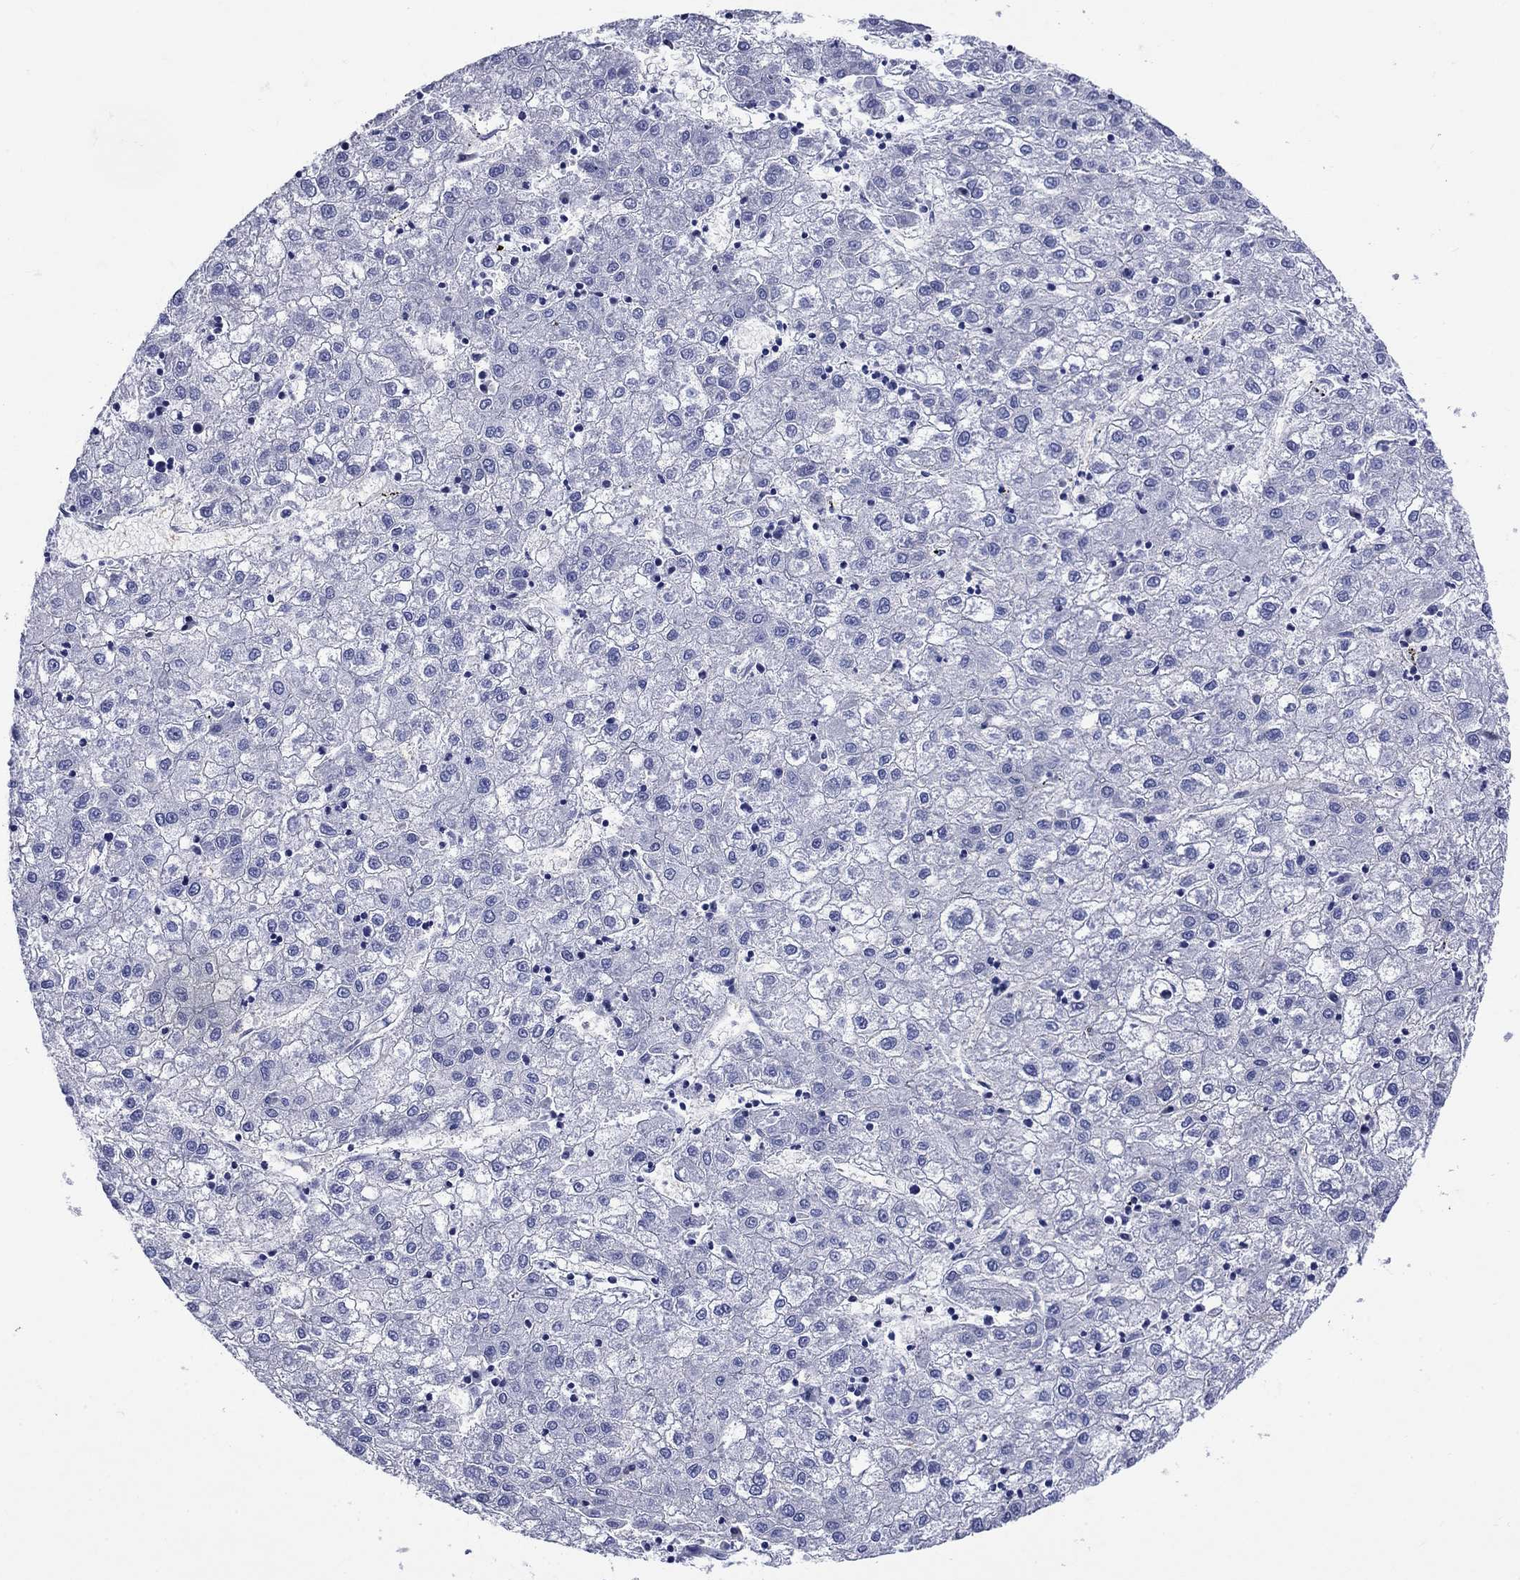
{"staining": {"intensity": "negative", "quantity": "none", "location": "none"}, "tissue": "liver cancer", "cell_type": "Tumor cells", "image_type": "cancer", "snomed": [{"axis": "morphology", "description": "Carcinoma, Hepatocellular, NOS"}, {"axis": "topography", "description": "Liver"}], "caption": "High power microscopy photomicrograph of an IHC image of hepatocellular carcinoma (liver), revealing no significant expression in tumor cells. (DAB (3,3'-diaminobenzidine) immunohistochemistry with hematoxylin counter stain).", "gene": "SLC1A2", "patient": {"sex": "male", "age": 72}}